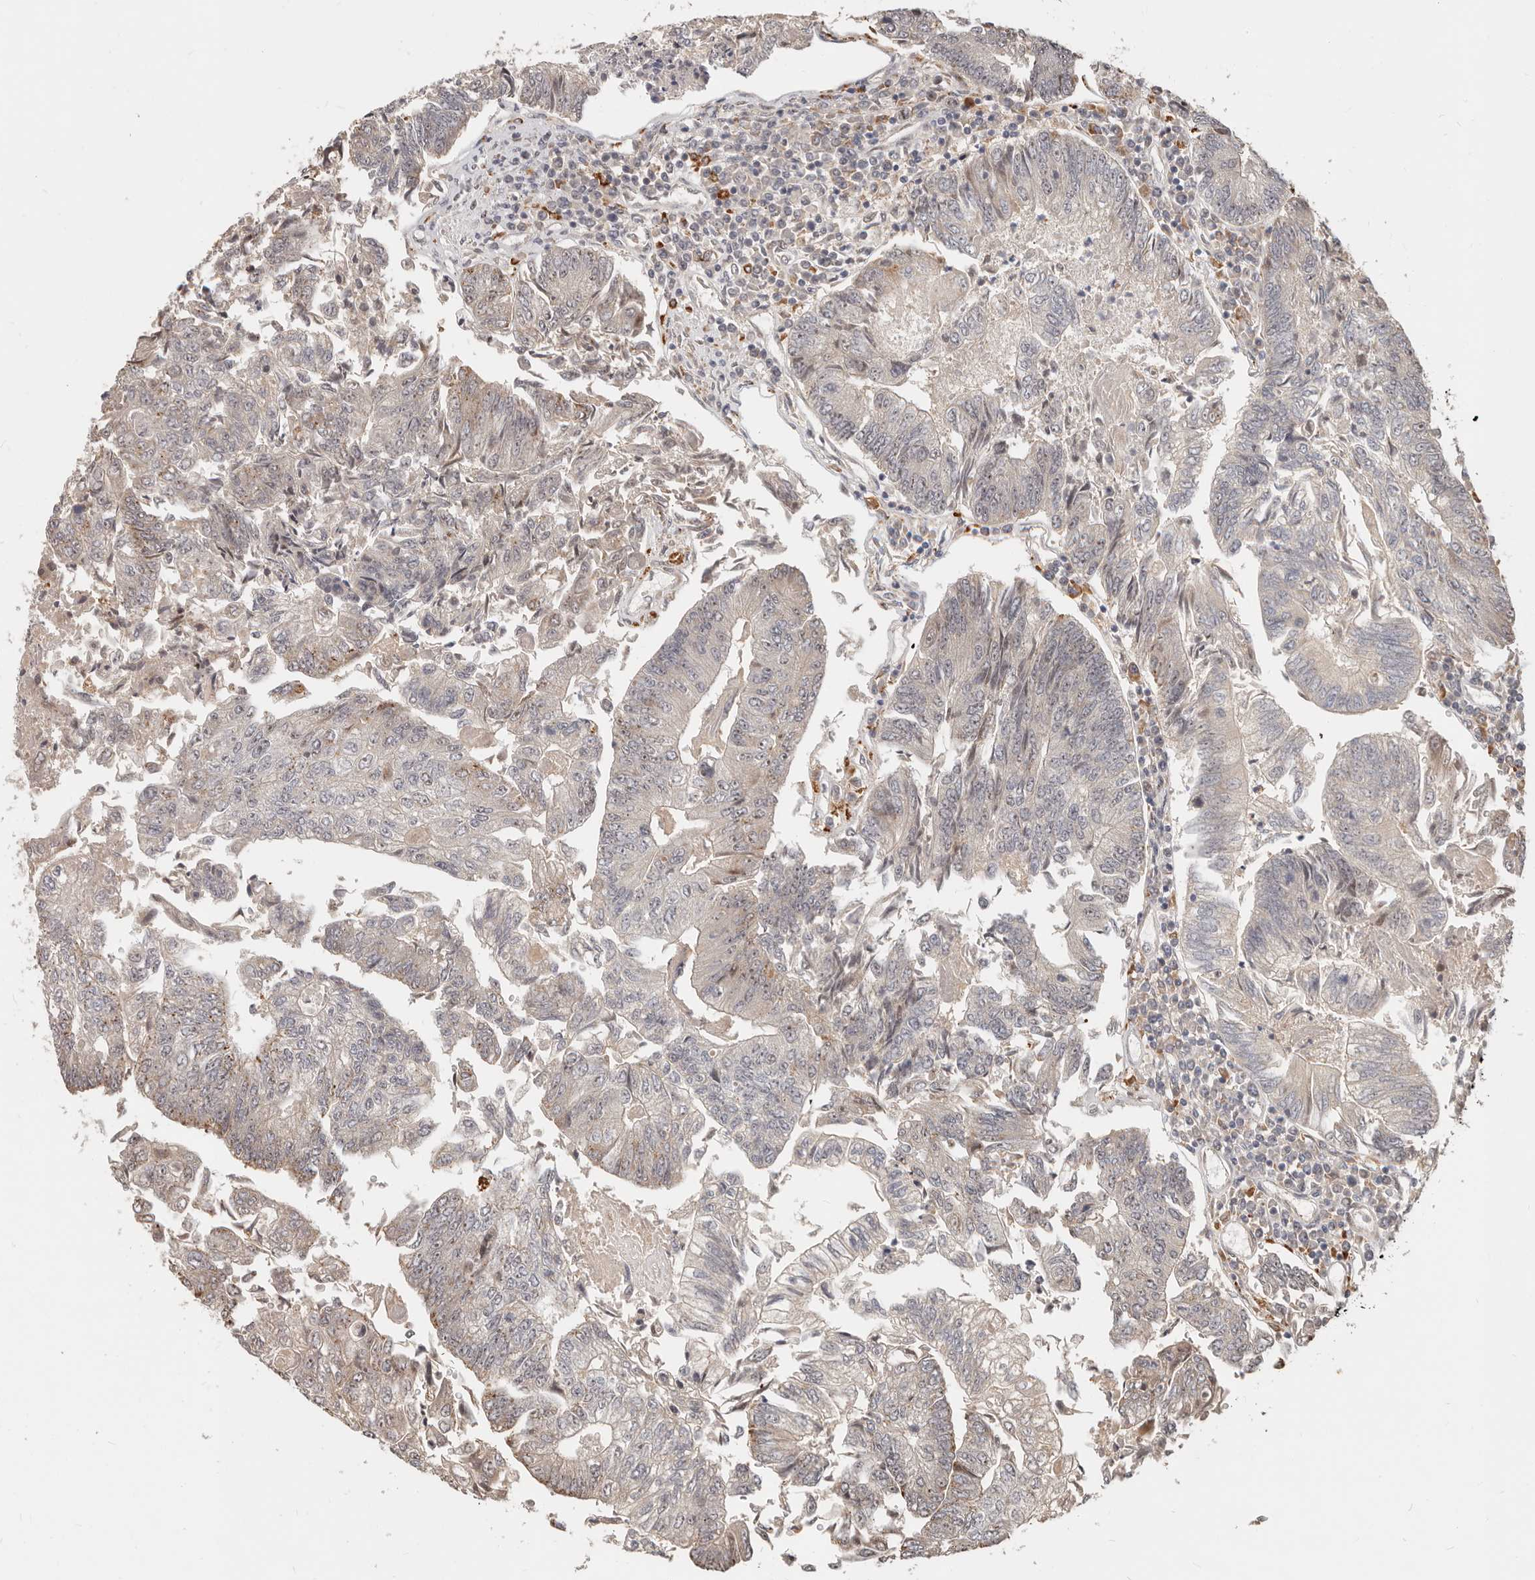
{"staining": {"intensity": "weak", "quantity": "<25%", "location": "cytoplasmic/membranous,nuclear"}, "tissue": "colorectal cancer", "cell_type": "Tumor cells", "image_type": "cancer", "snomed": [{"axis": "morphology", "description": "Adenocarcinoma, NOS"}, {"axis": "topography", "description": "Colon"}], "caption": "Tumor cells show no significant positivity in colorectal adenocarcinoma. The staining was performed using DAB to visualize the protein expression in brown, while the nuclei were stained in blue with hematoxylin (Magnification: 20x).", "gene": "ZRANB1", "patient": {"sex": "female", "age": 67}}